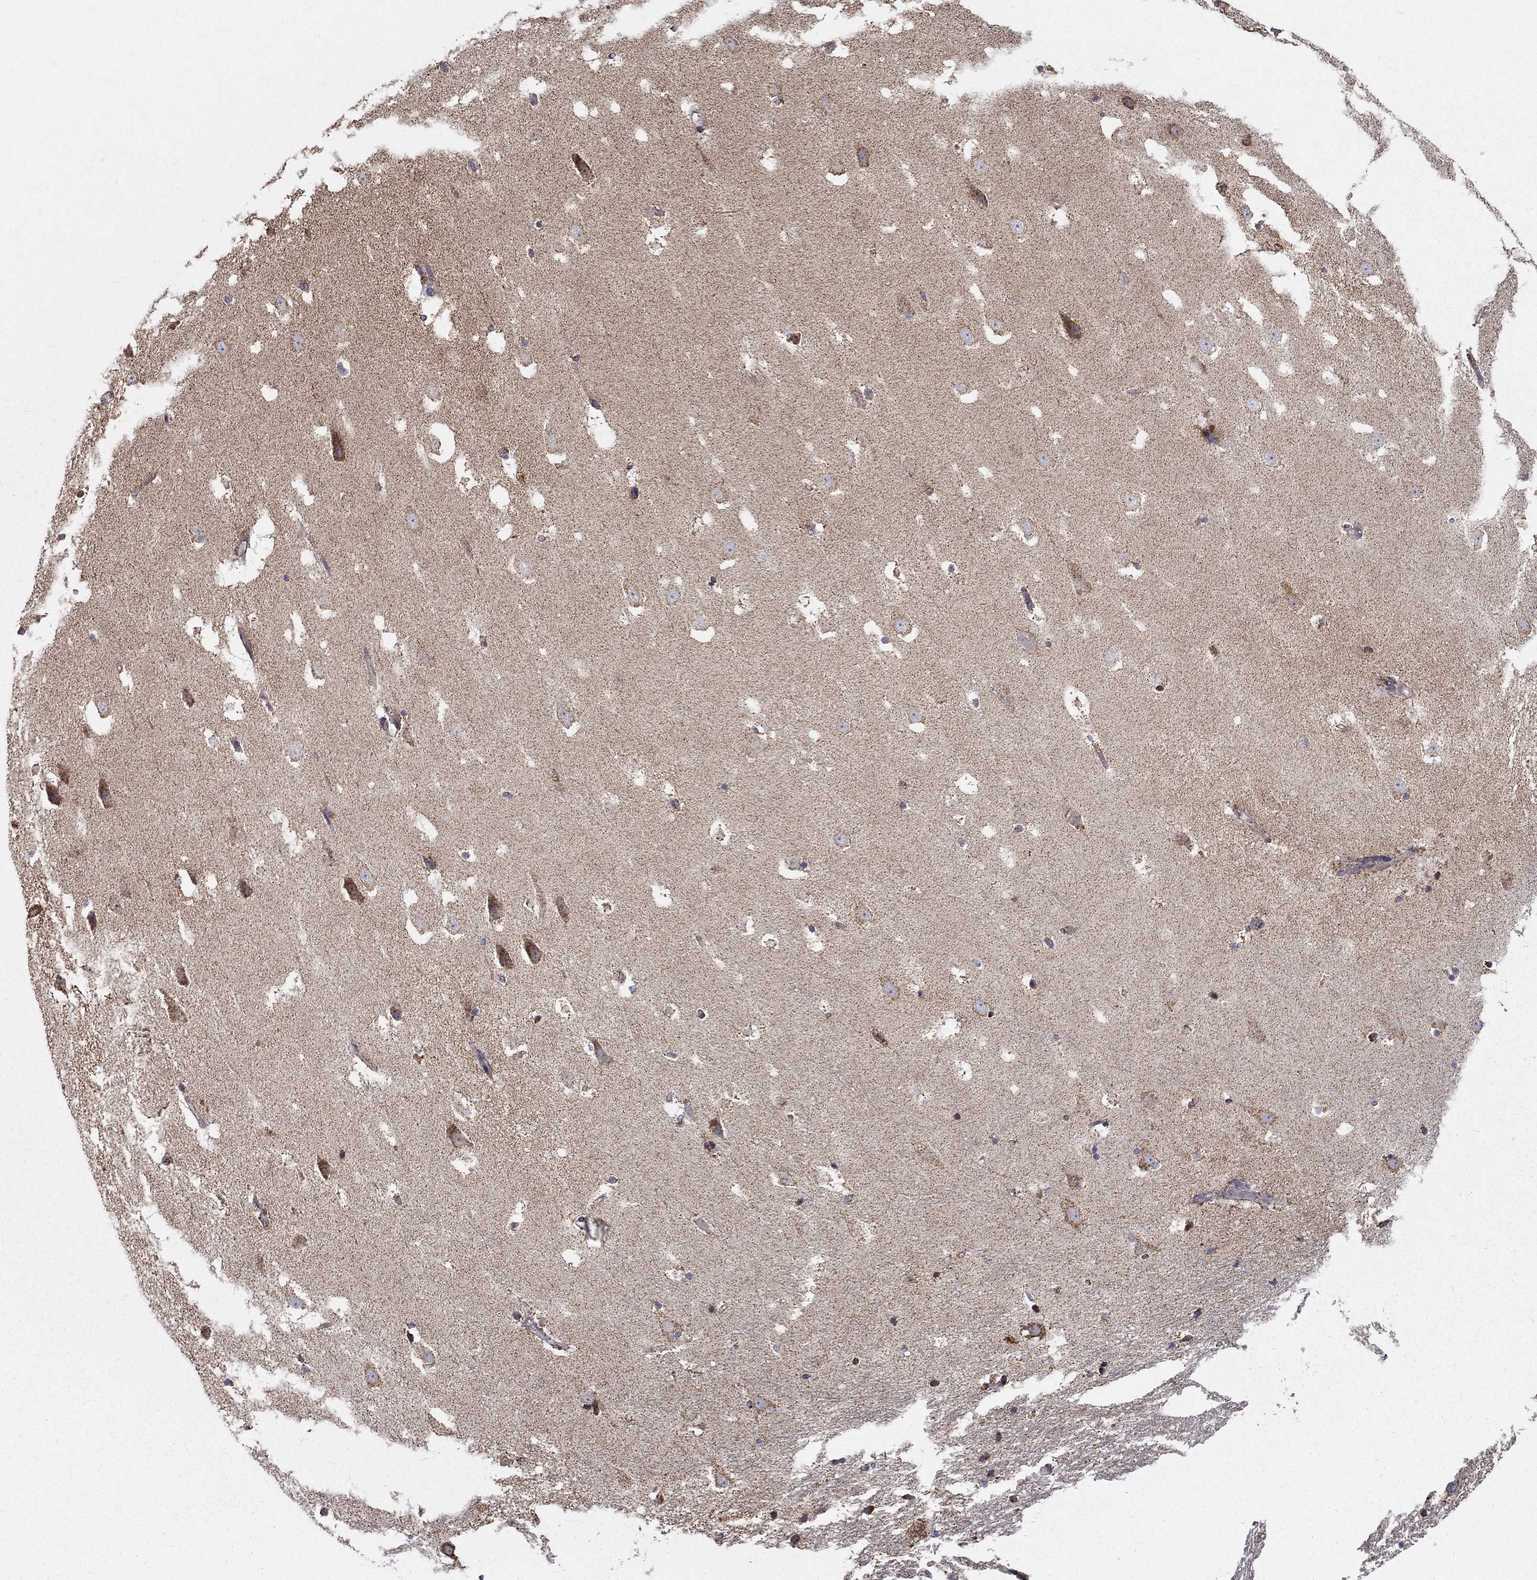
{"staining": {"intensity": "moderate", "quantity": "<25%", "location": "cytoplasmic/membranous"}, "tissue": "hippocampus", "cell_type": "Glial cells", "image_type": "normal", "snomed": [{"axis": "morphology", "description": "Normal tissue, NOS"}, {"axis": "topography", "description": "Hippocampus"}], "caption": "Immunohistochemical staining of benign human hippocampus shows low levels of moderate cytoplasmic/membranous expression in about <25% of glial cells.", "gene": "PRDX4", "patient": {"sex": "male", "age": 49}}